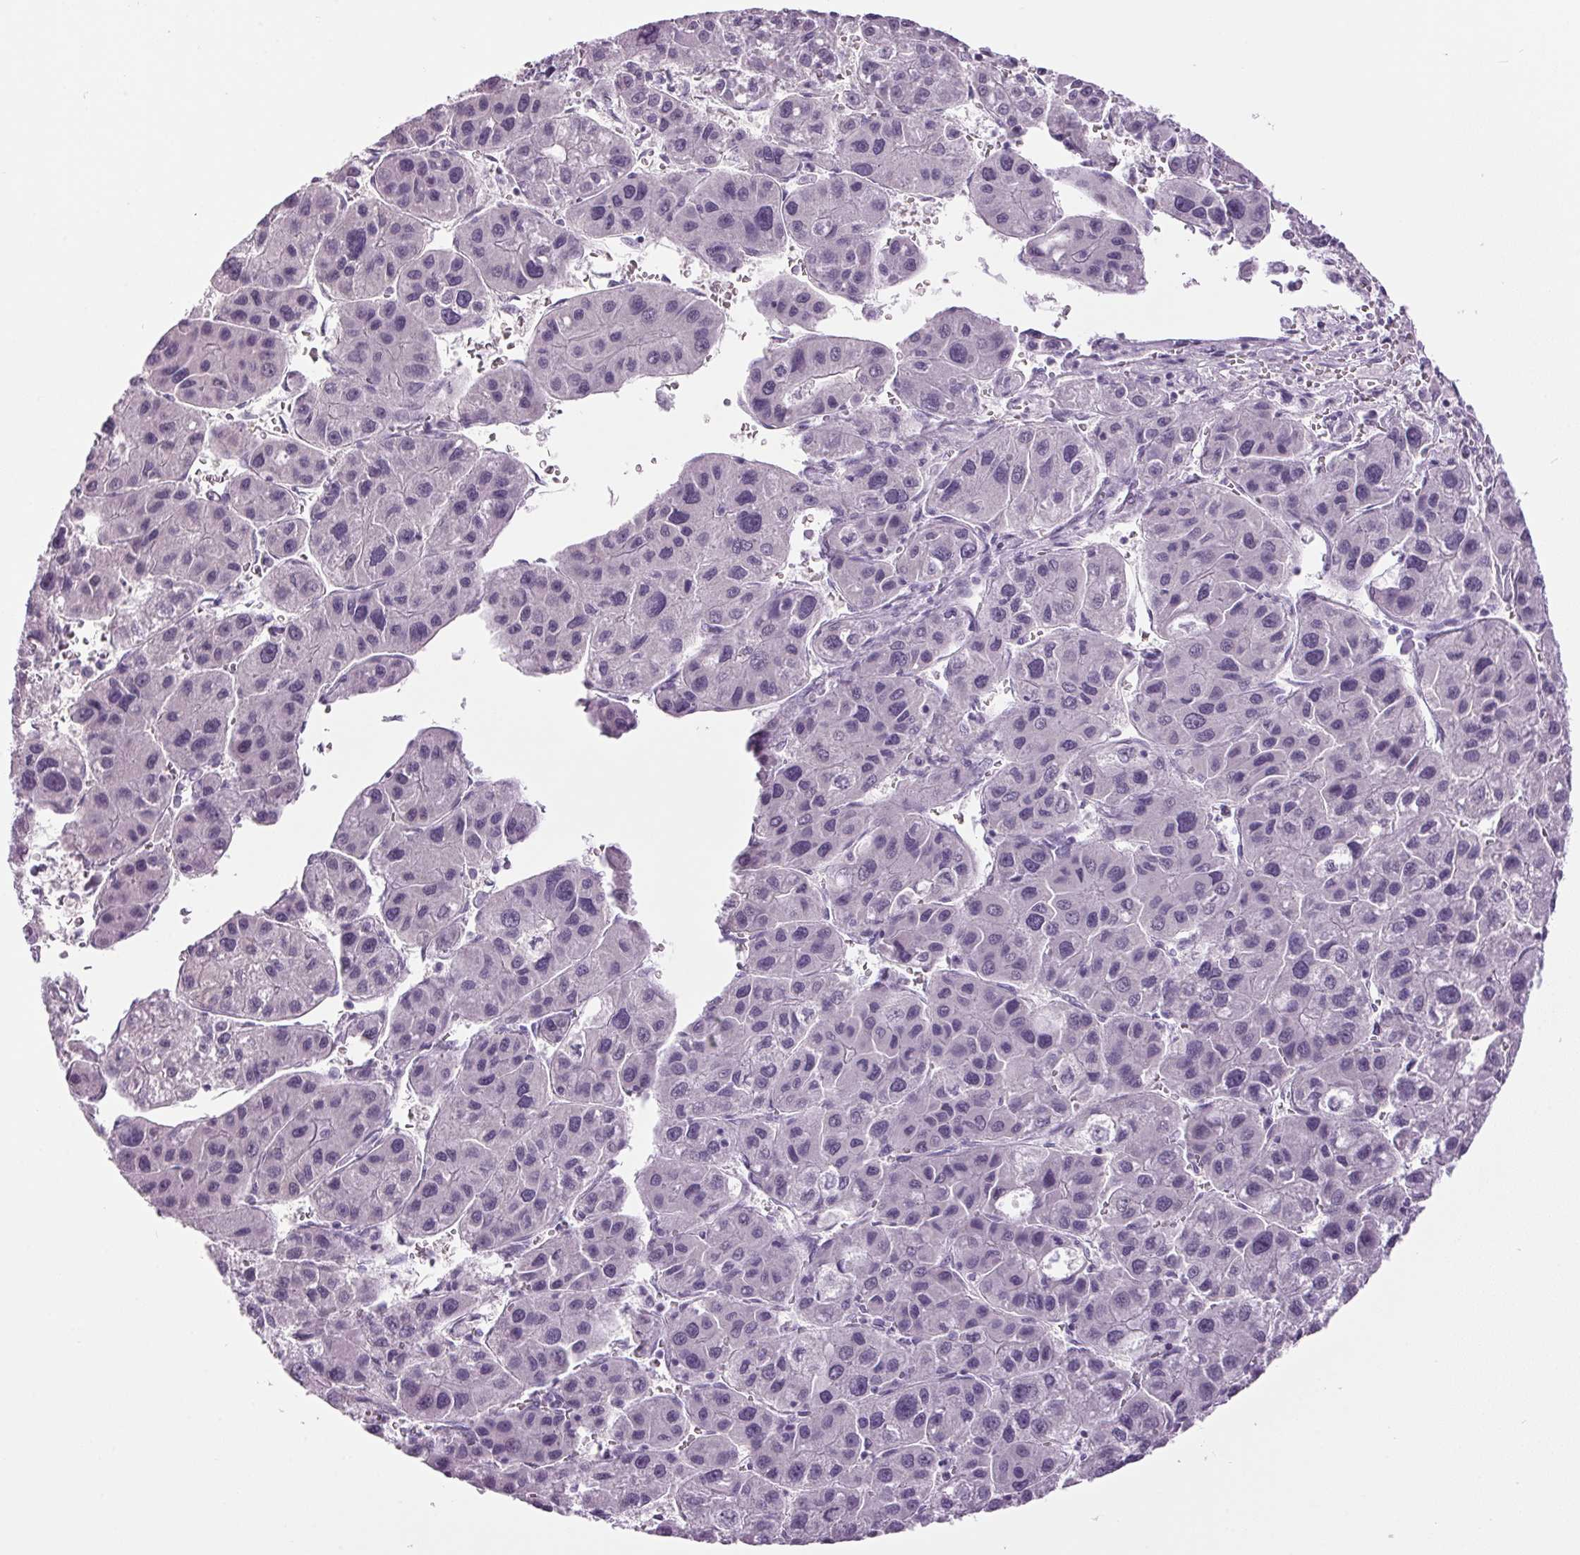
{"staining": {"intensity": "negative", "quantity": "none", "location": "none"}, "tissue": "liver cancer", "cell_type": "Tumor cells", "image_type": "cancer", "snomed": [{"axis": "morphology", "description": "Carcinoma, Hepatocellular, NOS"}, {"axis": "topography", "description": "Liver"}], "caption": "Hepatocellular carcinoma (liver) was stained to show a protein in brown. There is no significant staining in tumor cells.", "gene": "PPP1R1A", "patient": {"sex": "male", "age": 73}}